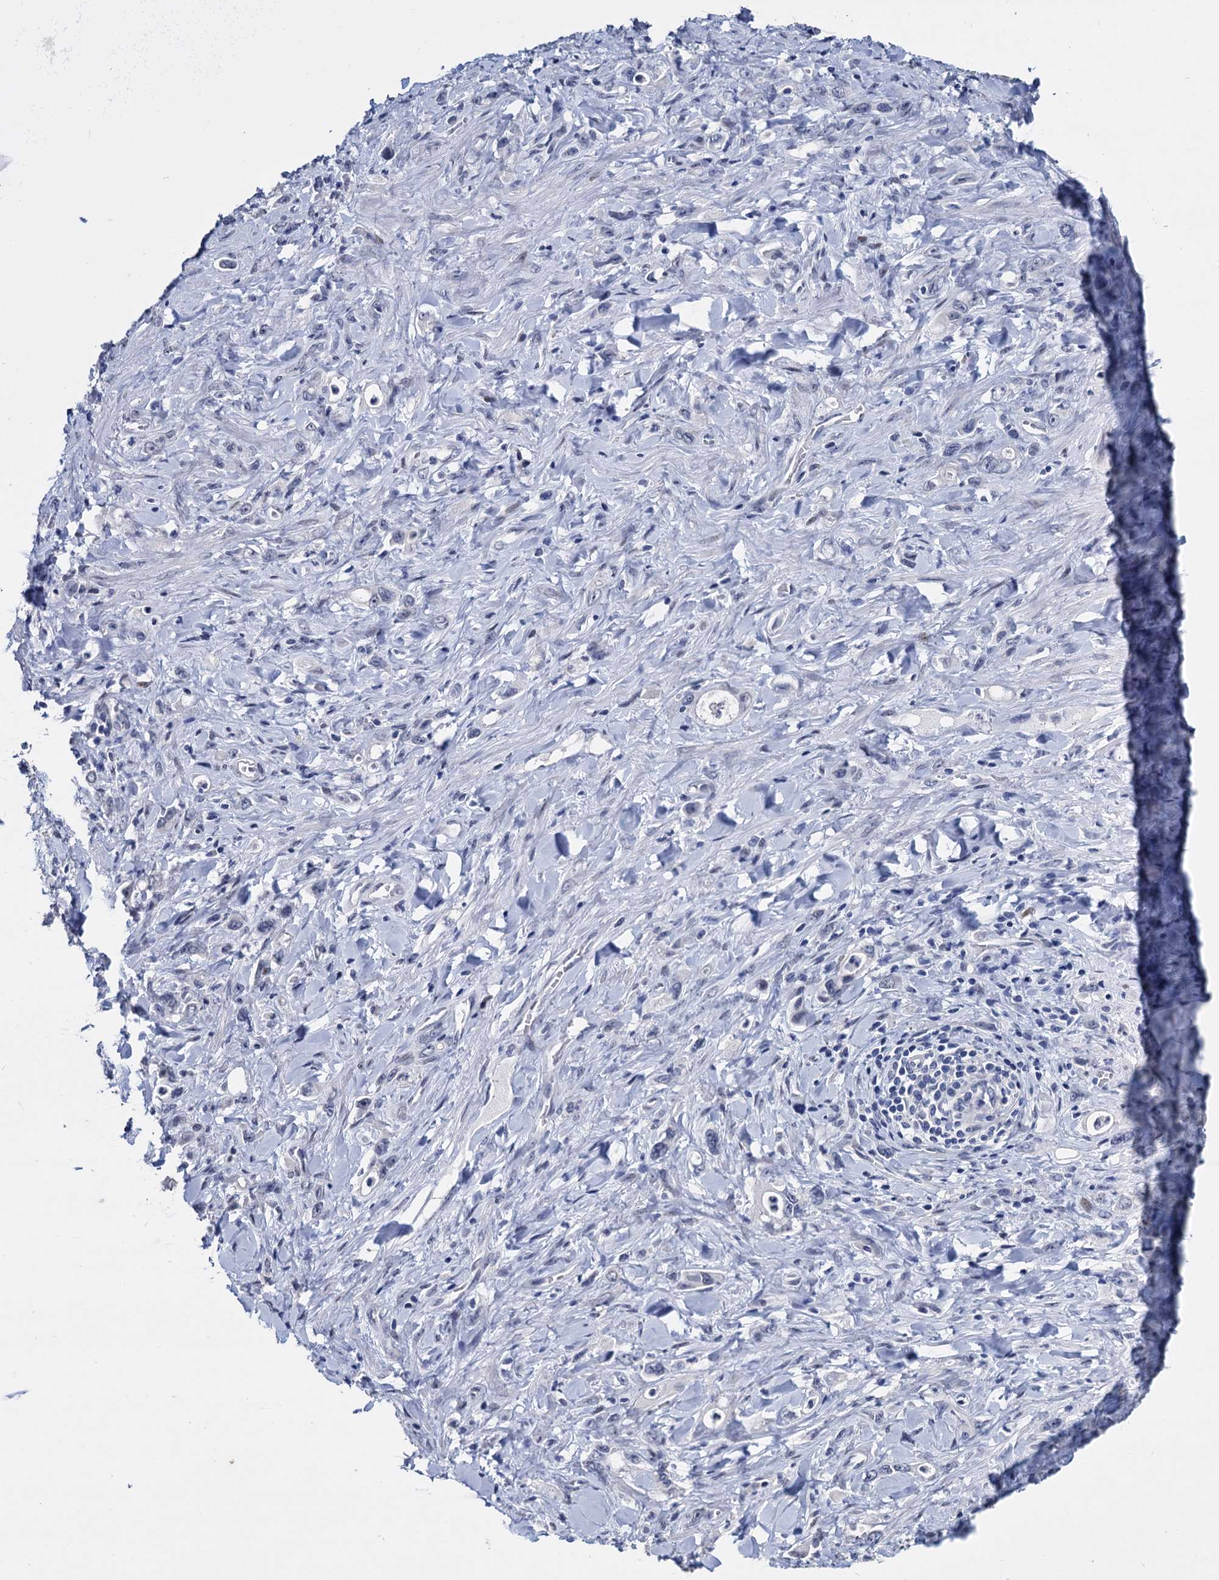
{"staining": {"intensity": "negative", "quantity": "none", "location": "none"}, "tissue": "stomach cancer", "cell_type": "Tumor cells", "image_type": "cancer", "snomed": [{"axis": "morphology", "description": "Adenocarcinoma, NOS"}, {"axis": "topography", "description": "Stomach, lower"}], "caption": "High power microscopy micrograph of an IHC photomicrograph of adenocarcinoma (stomach), revealing no significant staining in tumor cells.", "gene": "MAGEA4", "patient": {"sex": "female", "age": 43}}